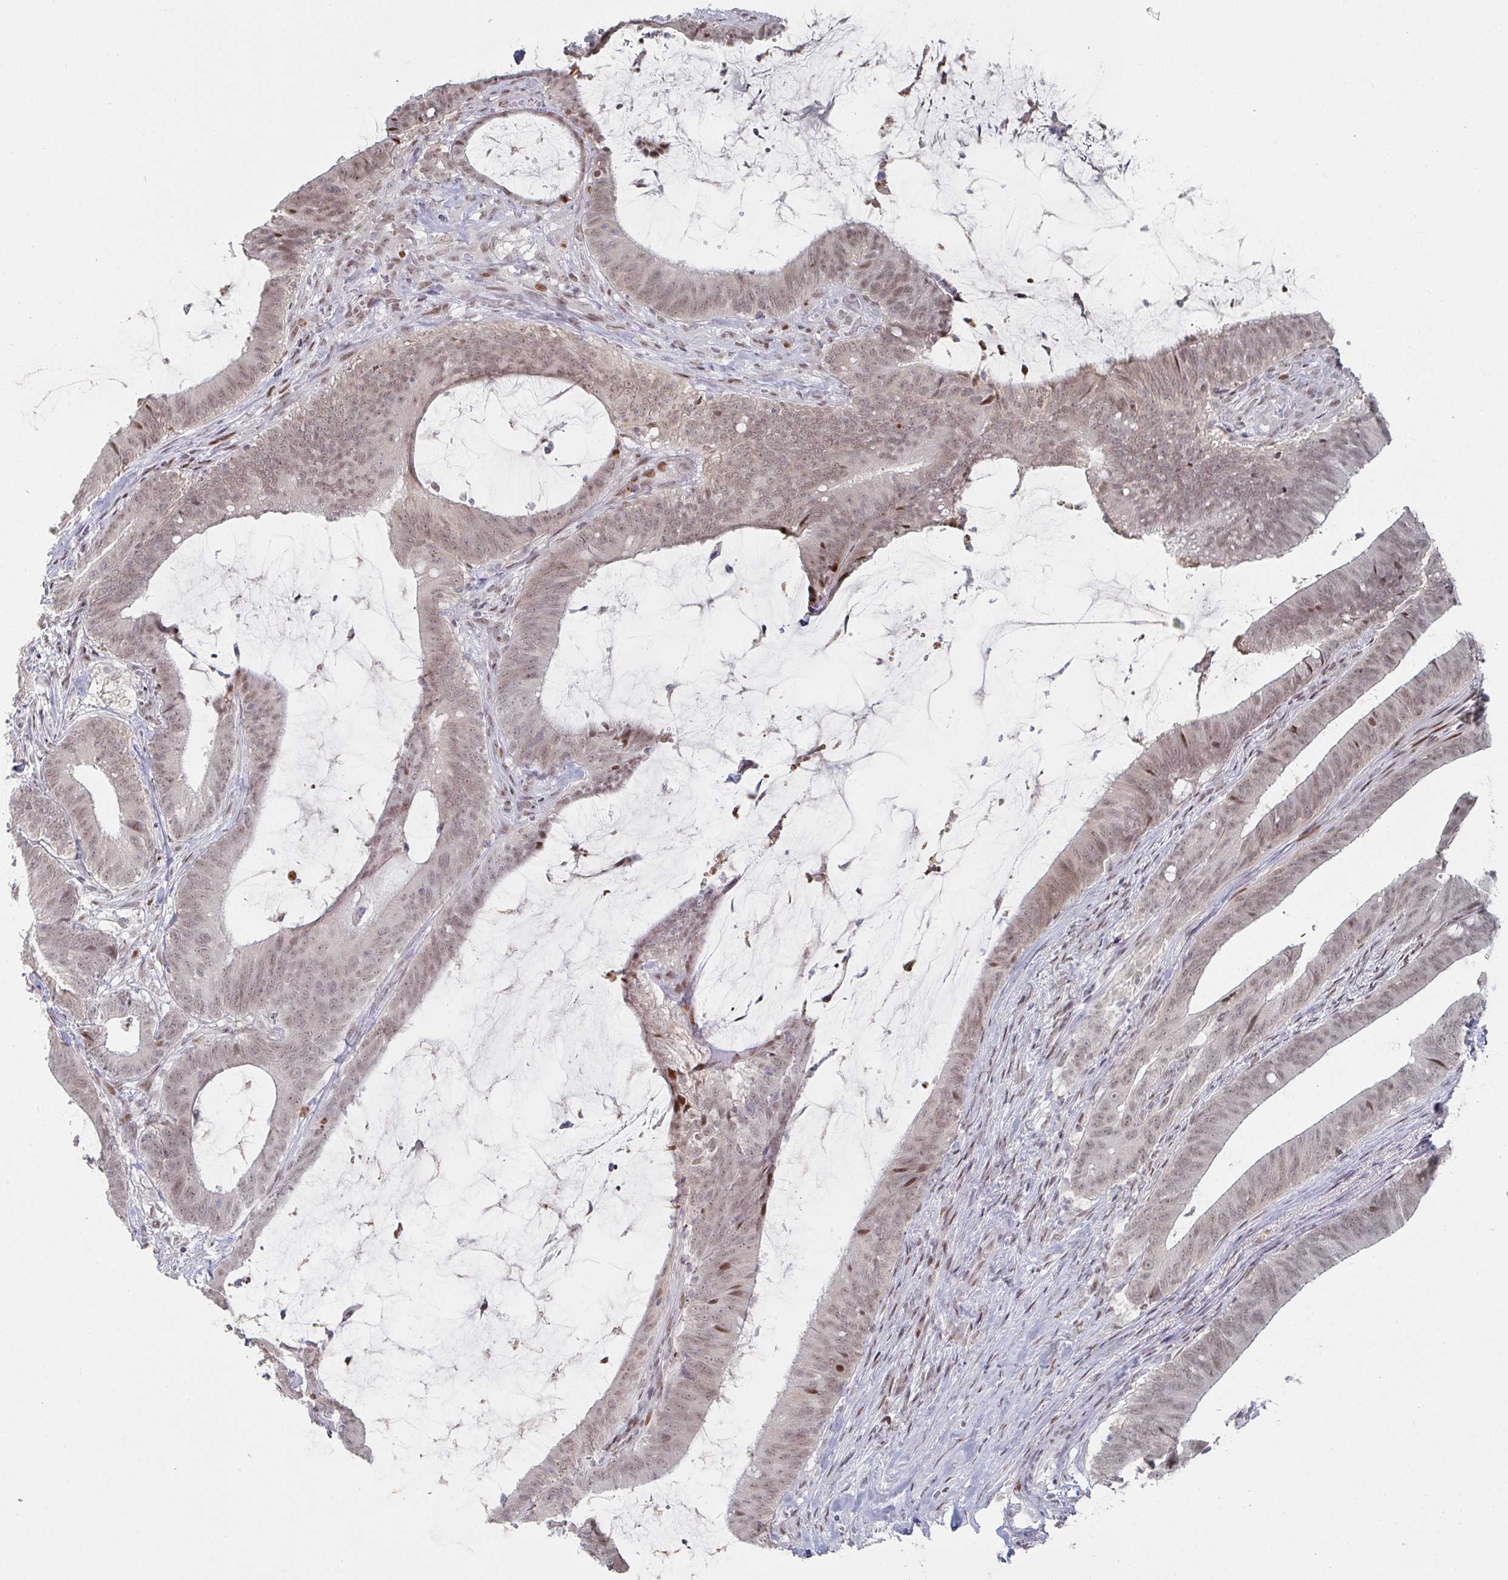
{"staining": {"intensity": "weak", "quantity": ">75%", "location": "nuclear"}, "tissue": "colorectal cancer", "cell_type": "Tumor cells", "image_type": "cancer", "snomed": [{"axis": "morphology", "description": "Adenocarcinoma, NOS"}, {"axis": "topography", "description": "Colon"}], "caption": "A brown stain labels weak nuclear positivity of a protein in human colorectal adenocarcinoma tumor cells. The staining is performed using DAB (3,3'-diaminobenzidine) brown chromogen to label protein expression. The nuclei are counter-stained blue using hematoxylin.", "gene": "LIN54", "patient": {"sex": "female", "age": 43}}